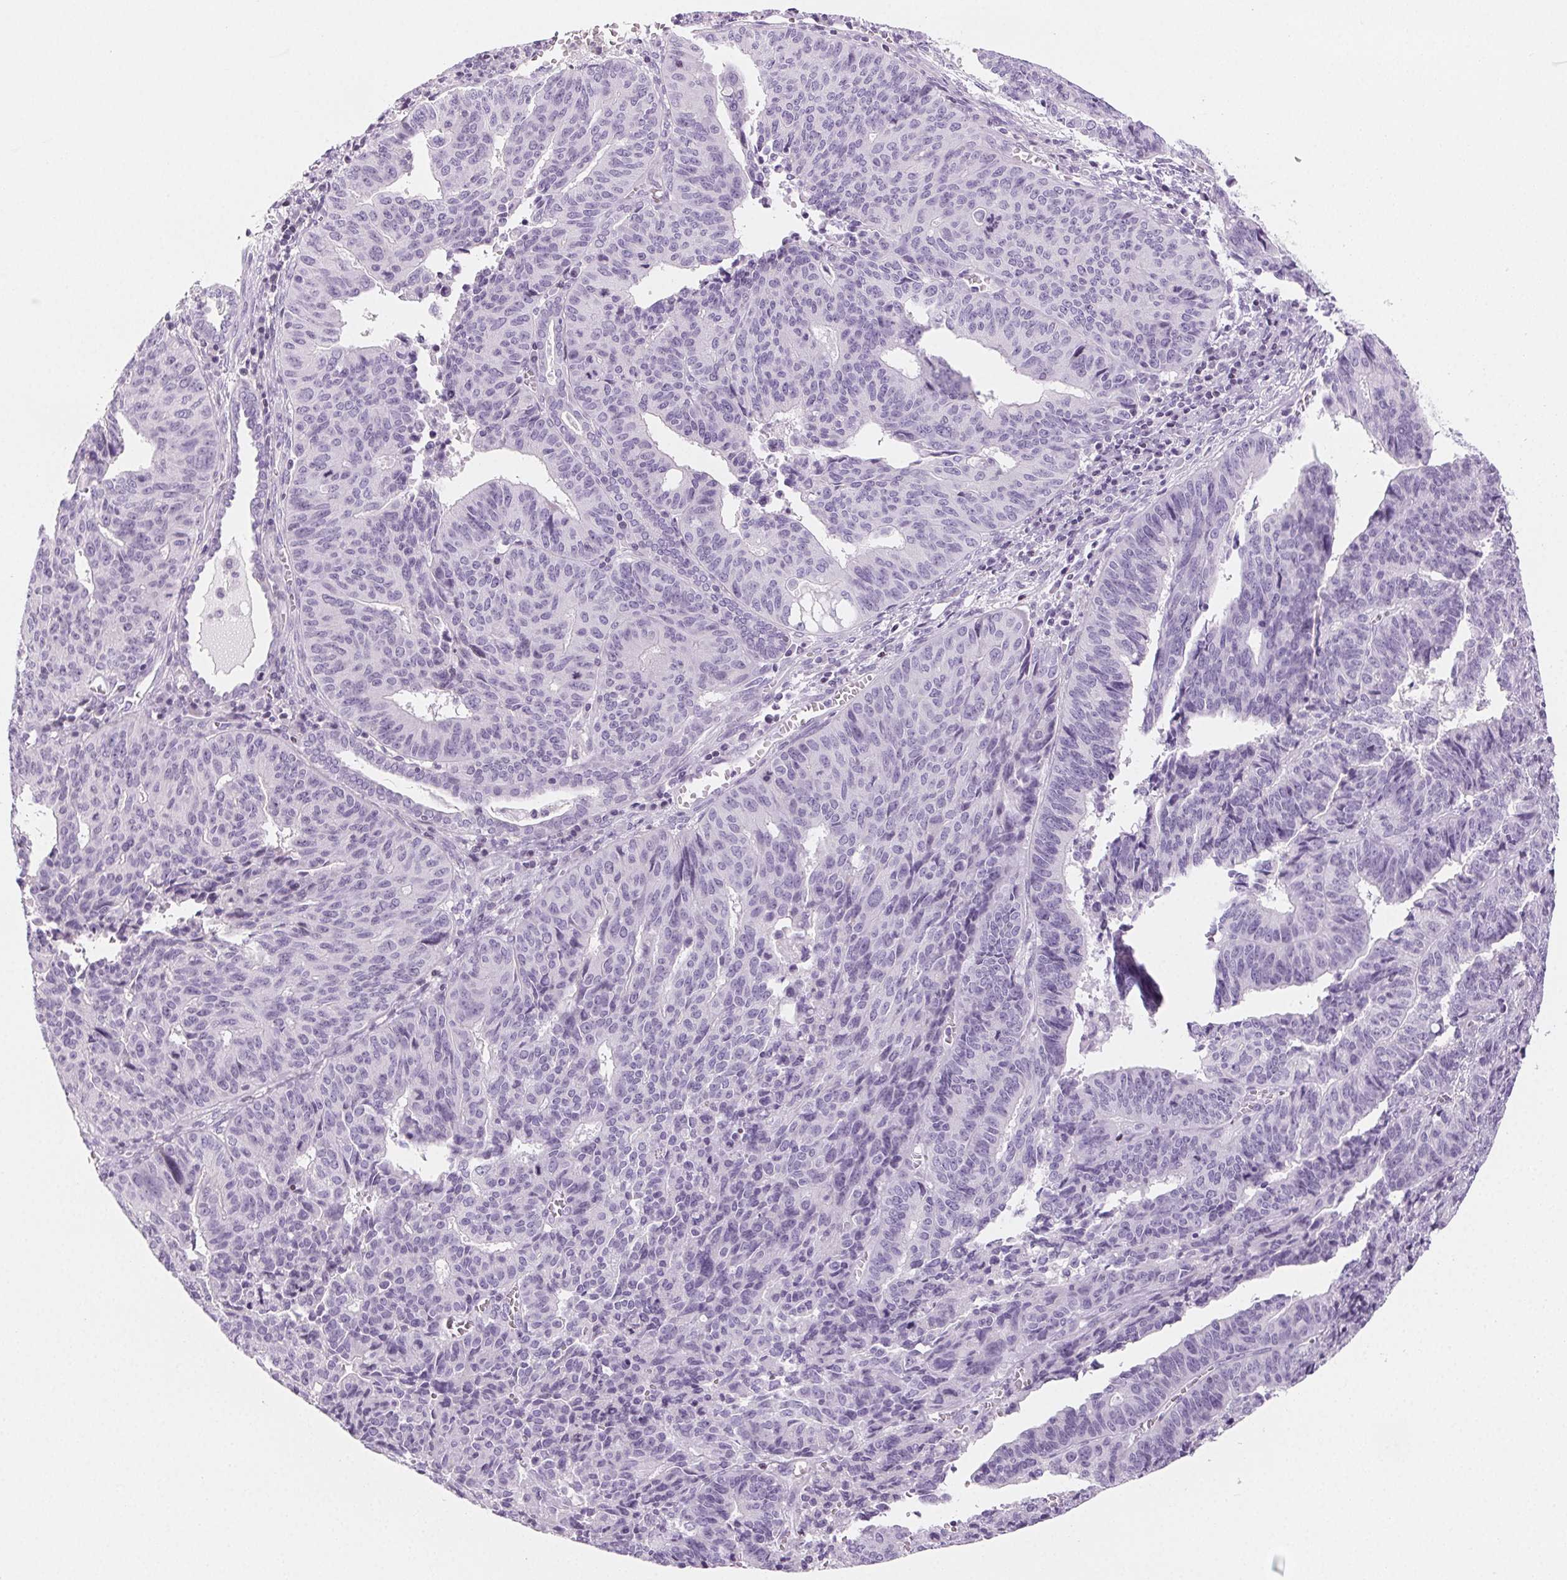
{"staining": {"intensity": "negative", "quantity": "none", "location": "none"}, "tissue": "endometrial cancer", "cell_type": "Tumor cells", "image_type": "cancer", "snomed": [{"axis": "morphology", "description": "Adenocarcinoma, NOS"}, {"axis": "topography", "description": "Endometrium"}], "caption": "Tumor cells show no significant protein staining in endometrial cancer (adenocarcinoma).", "gene": "BEND2", "patient": {"sex": "female", "age": 65}}